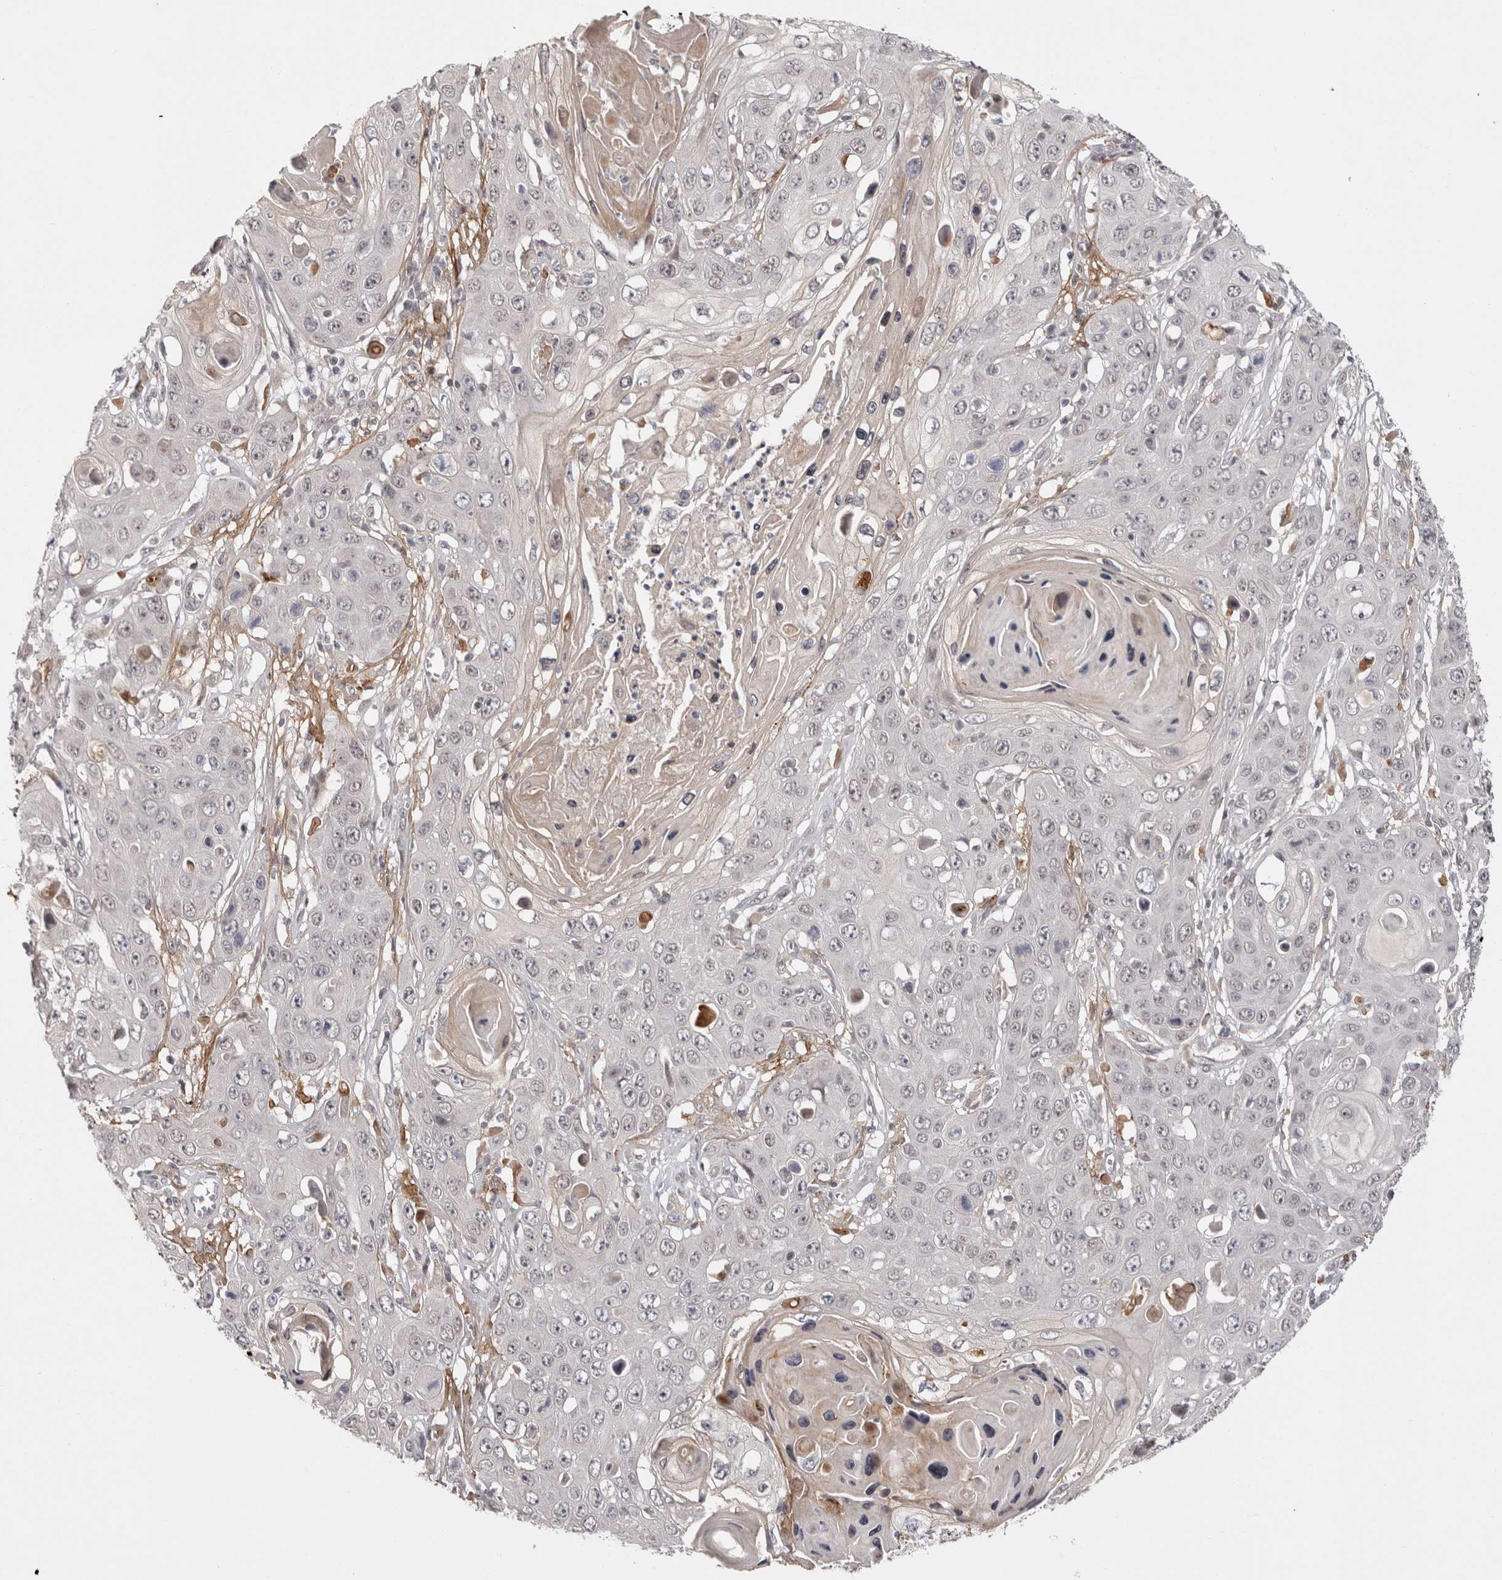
{"staining": {"intensity": "weak", "quantity": "25%-75%", "location": "cytoplasmic/membranous,nuclear"}, "tissue": "skin cancer", "cell_type": "Tumor cells", "image_type": "cancer", "snomed": [{"axis": "morphology", "description": "Squamous cell carcinoma, NOS"}, {"axis": "topography", "description": "Skin"}], "caption": "Immunohistochemistry (DAB (3,3'-diaminobenzidine)) staining of human skin cancer shows weak cytoplasmic/membranous and nuclear protein staining in approximately 25%-75% of tumor cells. The staining was performed using DAB (3,3'-diaminobenzidine) to visualize the protein expression in brown, while the nuclei were stained in blue with hematoxylin (Magnification: 20x).", "gene": "ZNF318", "patient": {"sex": "male", "age": 55}}